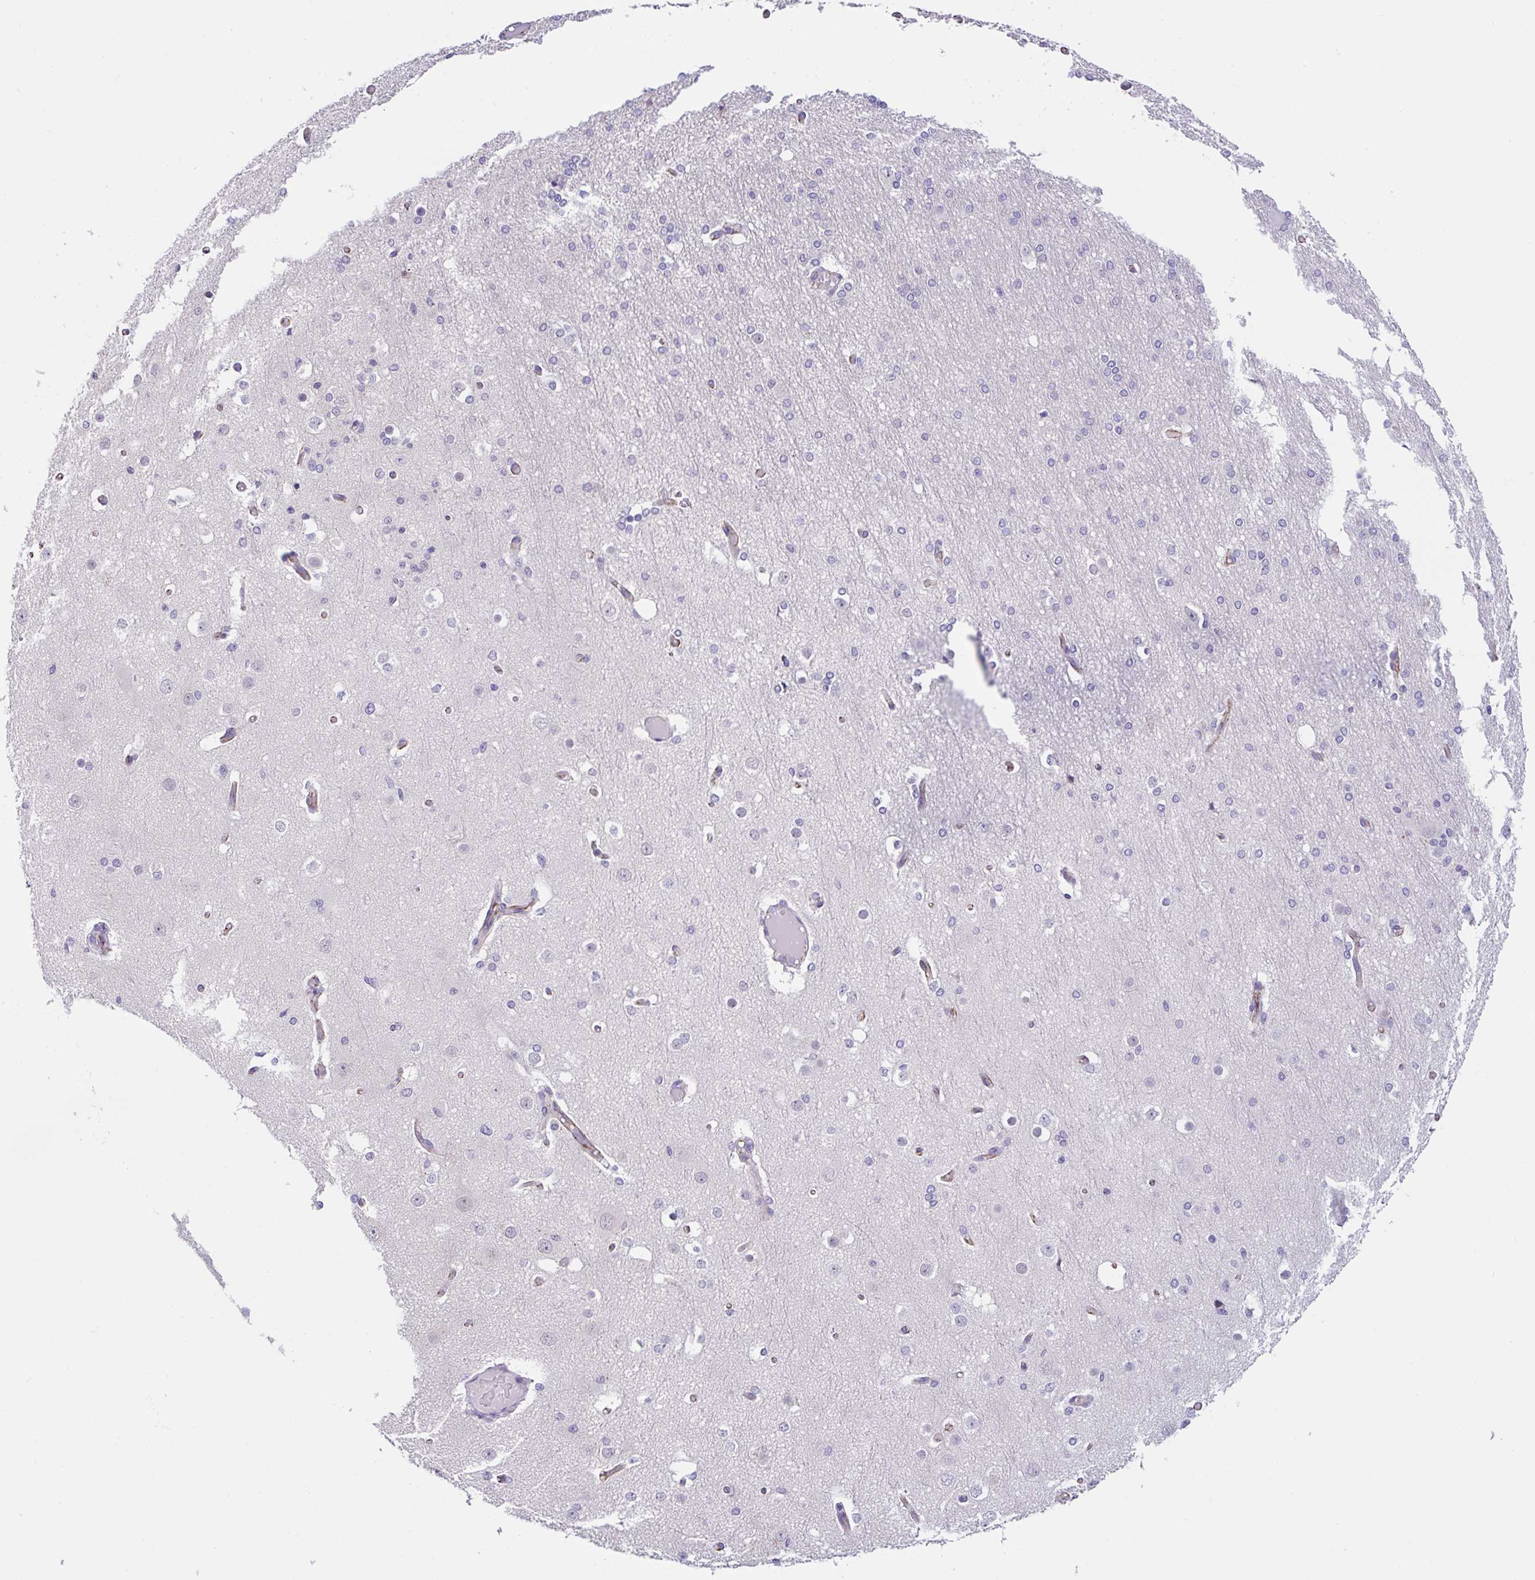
{"staining": {"intensity": "weak", "quantity": "25%-75%", "location": "cytoplasmic/membranous"}, "tissue": "cerebral cortex", "cell_type": "Endothelial cells", "image_type": "normal", "snomed": [{"axis": "morphology", "description": "Normal tissue, NOS"}, {"axis": "morphology", "description": "Inflammation, NOS"}, {"axis": "topography", "description": "Cerebral cortex"}], "caption": "Immunohistochemistry (IHC) of normal human cerebral cortex demonstrates low levels of weak cytoplasmic/membranous staining in approximately 25%-75% of endothelial cells.", "gene": "CGNL1", "patient": {"sex": "male", "age": 6}}